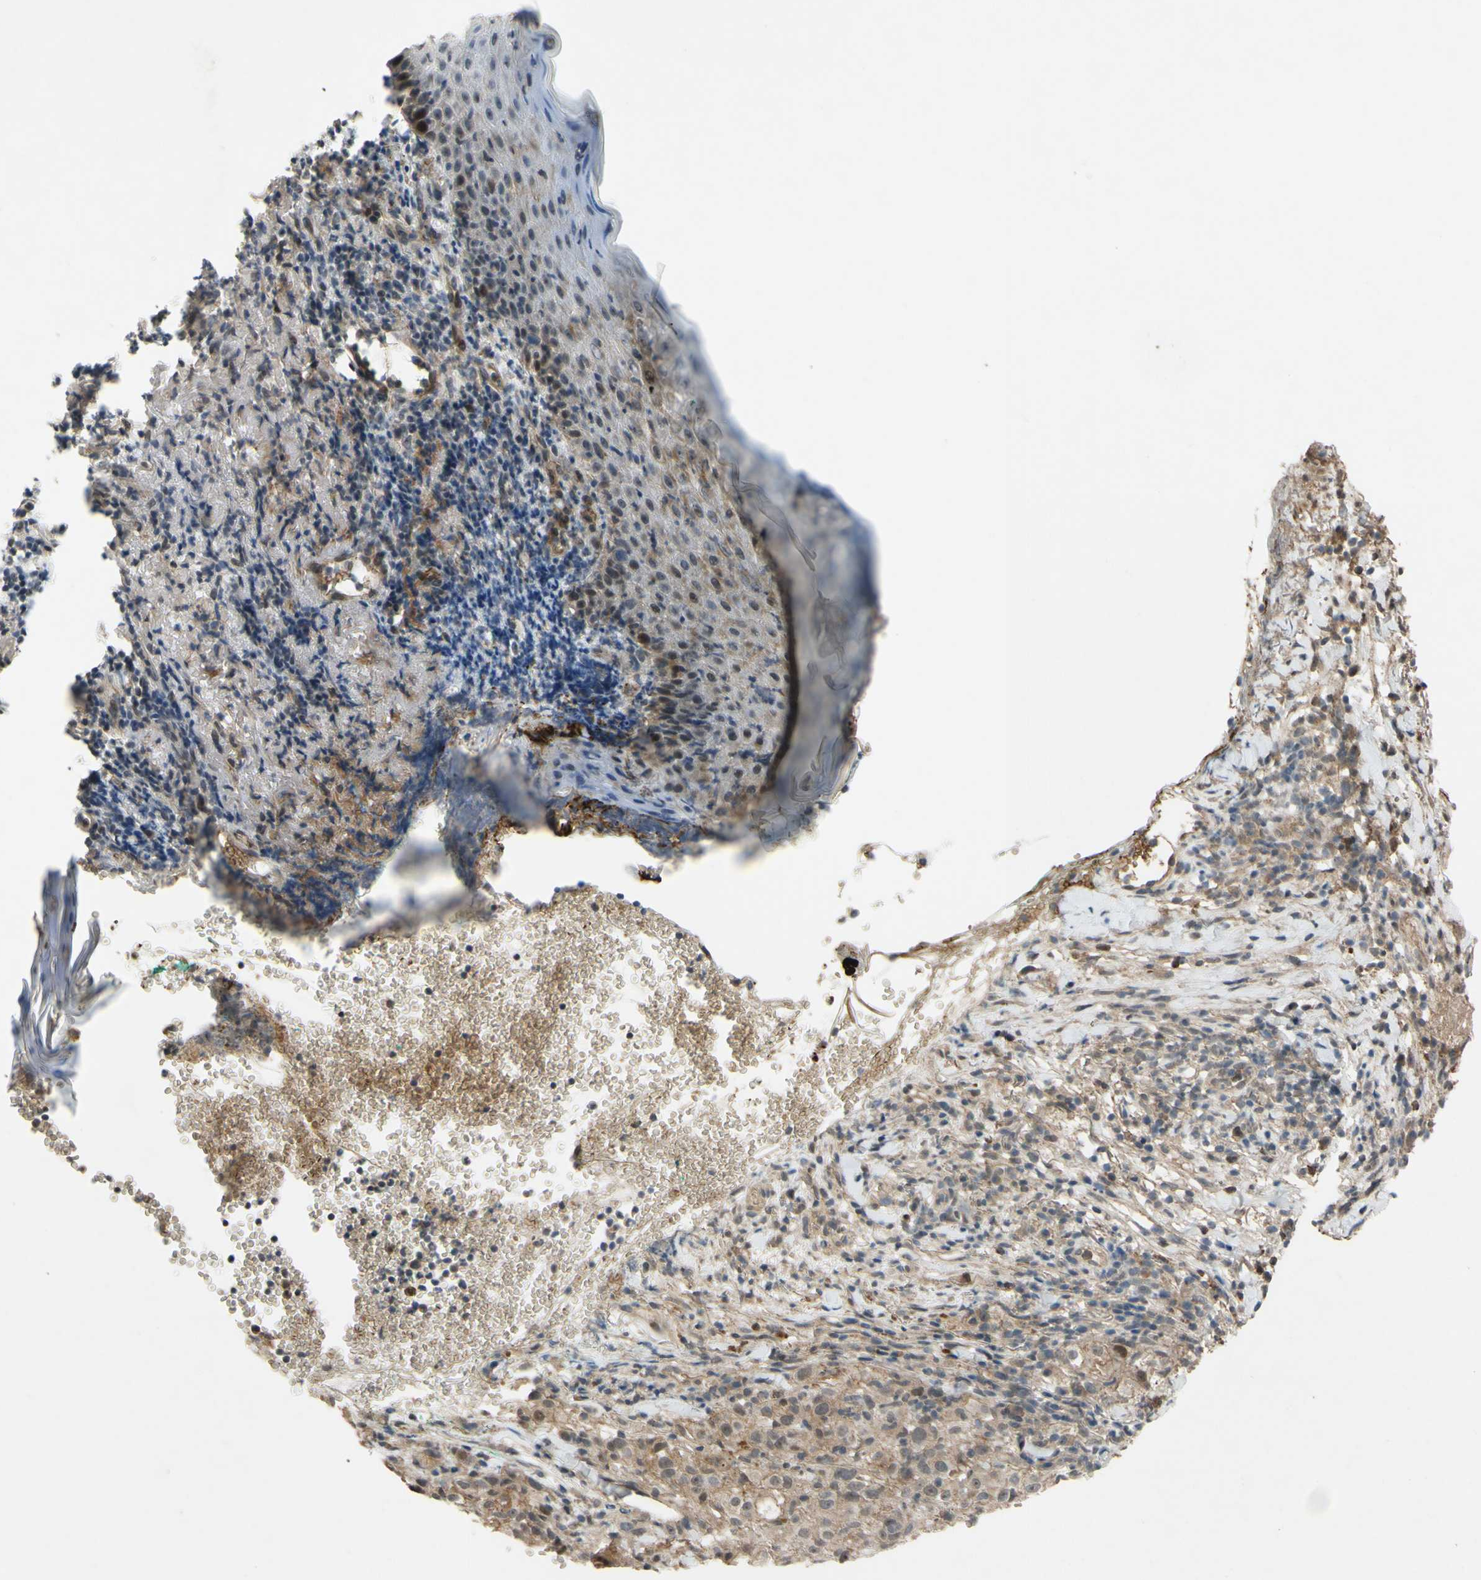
{"staining": {"intensity": "weak", "quantity": ">75%", "location": "cytoplasmic/membranous"}, "tissue": "melanoma", "cell_type": "Tumor cells", "image_type": "cancer", "snomed": [{"axis": "morphology", "description": "Necrosis, NOS"}, {"axis": "morphology", "description": "Malignant melanoma, NOS"}, {"axis": "topography", "description": "Skin"}], "caption": "A micrograph showing weak cytoplasmic/membranous positivity in approximately >75% of tumor cells in melanoma, as visualized by brown immunohistochemical staining.", "gene": "ALK", "patient": {"sex": "female", "age": 87}}